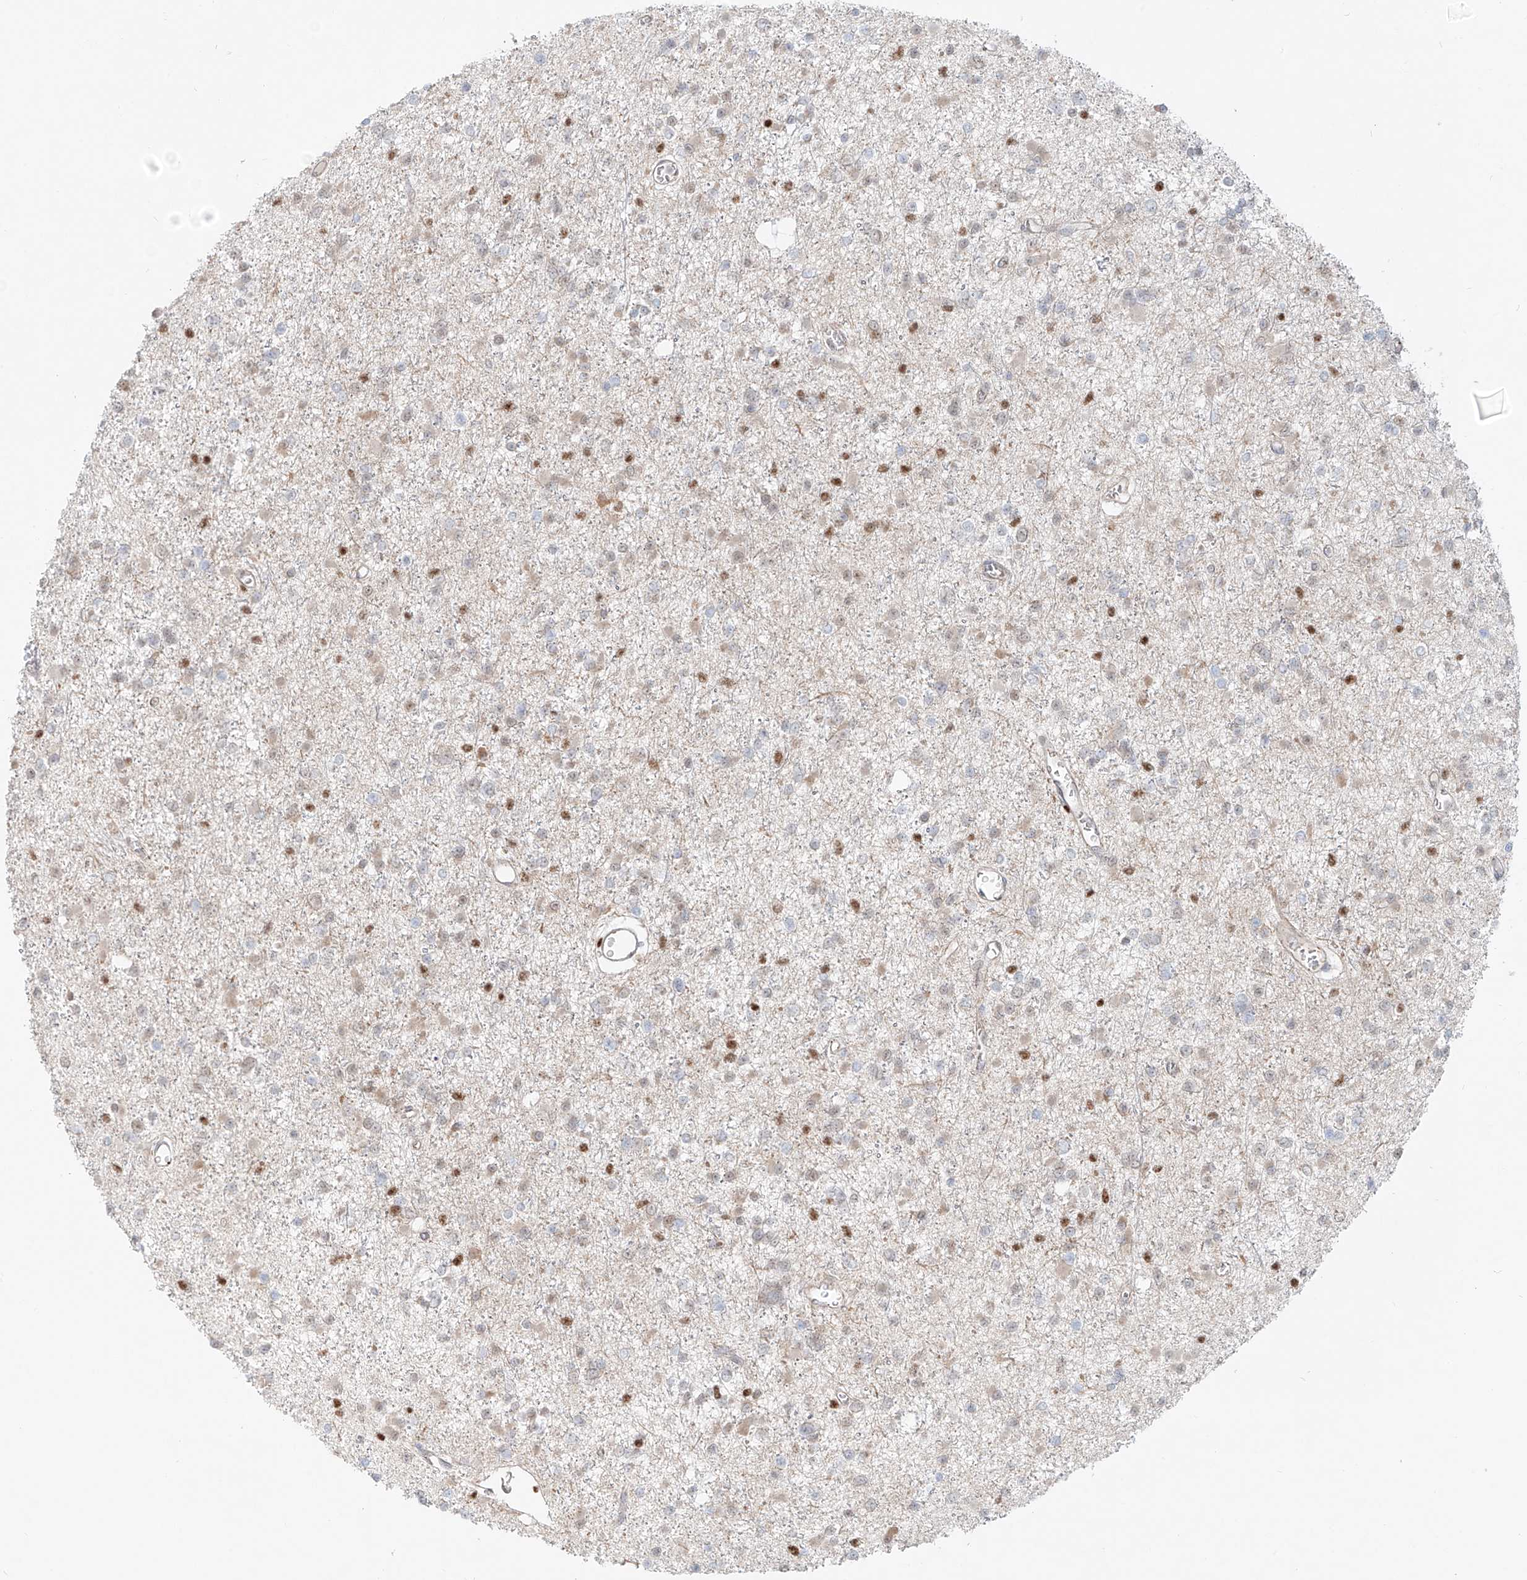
{"staining": {"intensity": "negative", "quantity": "none", "location": "none"}, "tissue": "glioma", "cell_type": "Tumor cells", "image_type": "cancer", "snomed": [{"axis": "morphology", "description": "Glioma, malignant, Low grade"}, {"axis": "topography", "description": "Brain"}], "caption": "DAB (3,3'-diaminobenzidine) immunohistochemical staining of glioma displays no significant positivity in tumor cells.", "gene": "DZIP1L", "patient": {"sex": "female", "age": 22}}